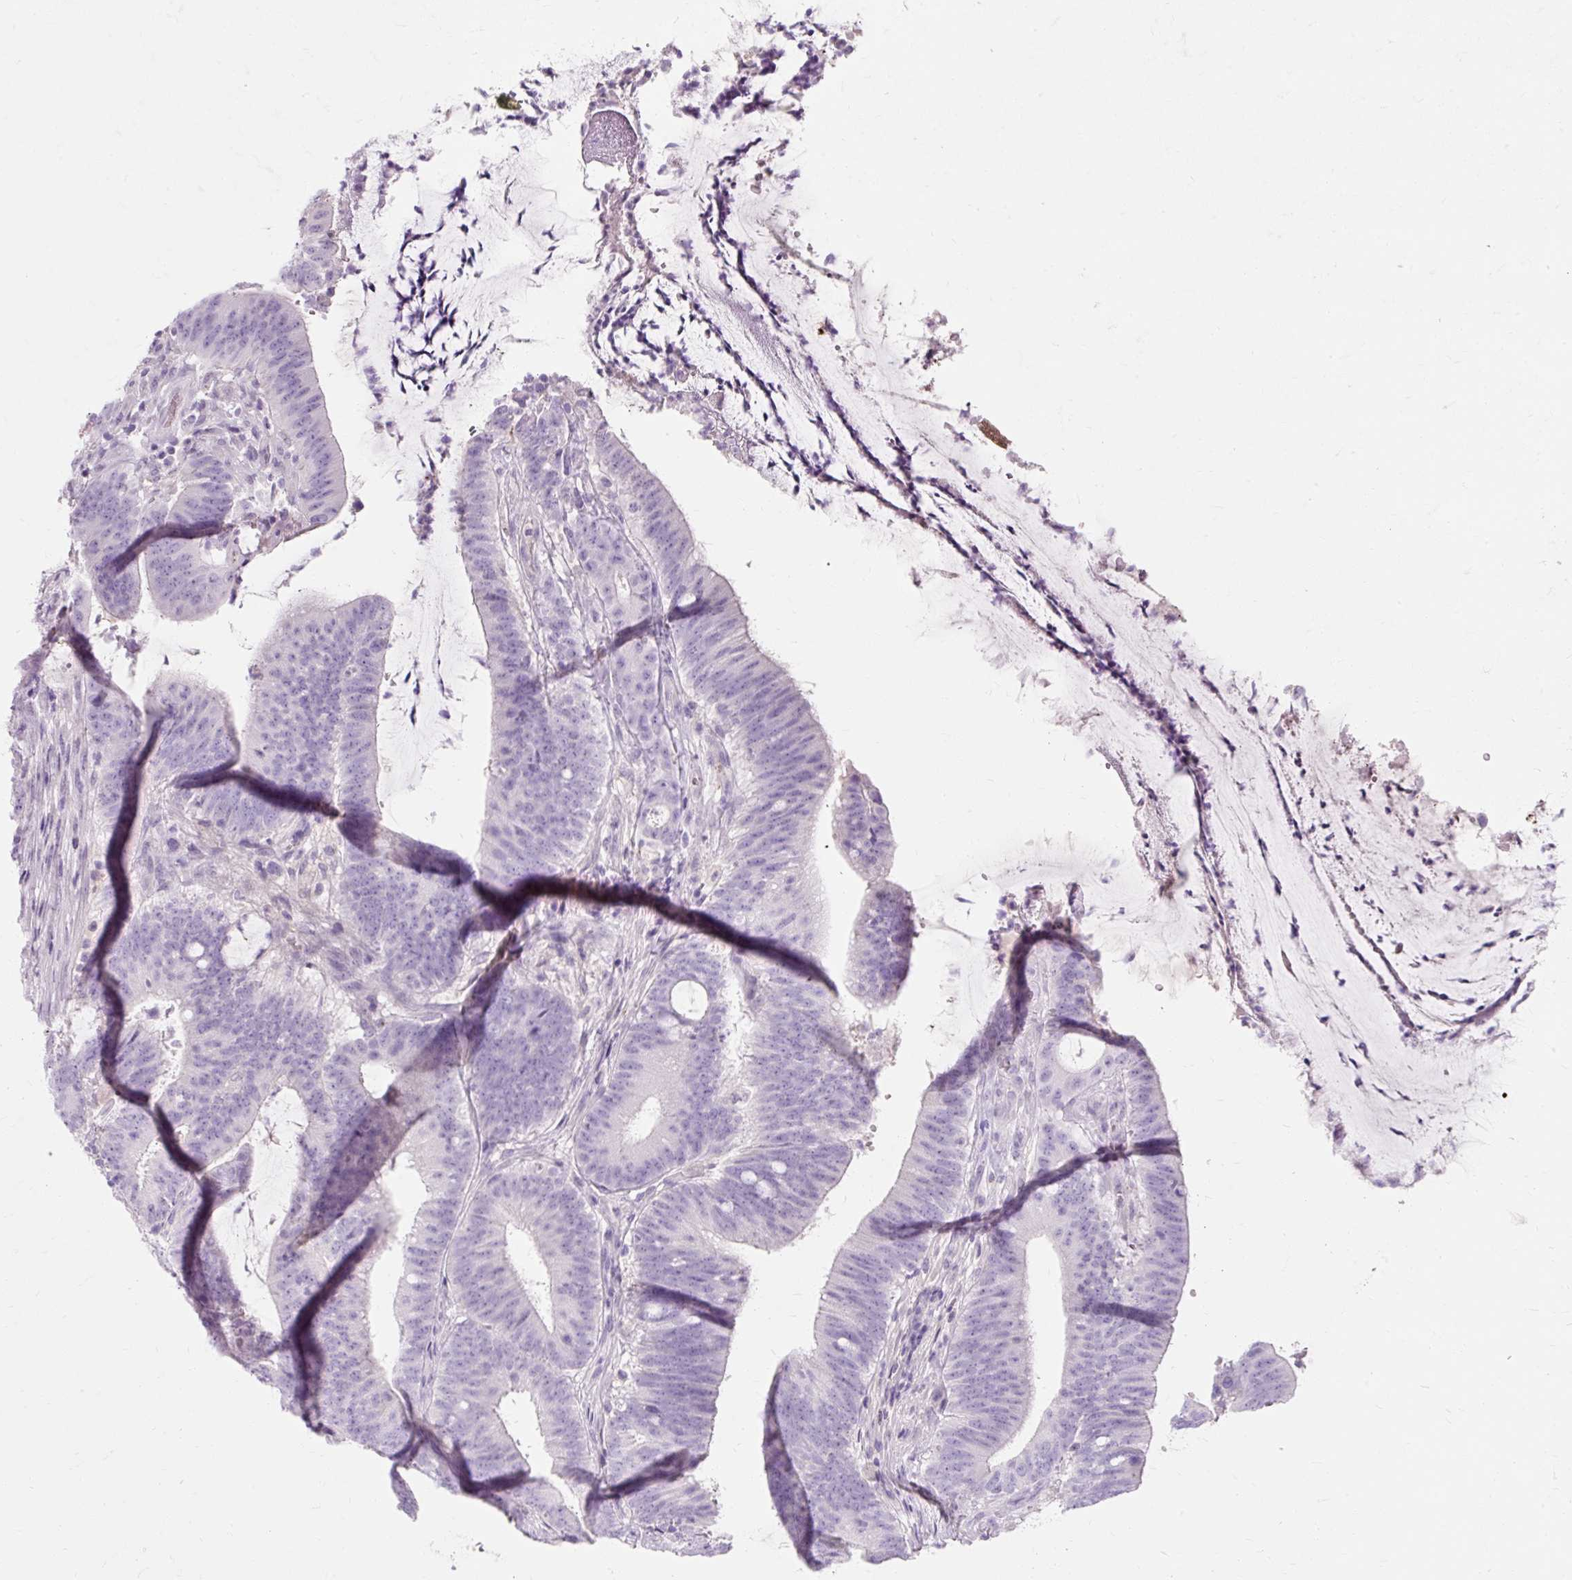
{"staining": {"intensity": "negative", "quantity": "none", "location": "none"}, "tissue": "colorectal cancer", "cell_type": "Tumor cells", "image_type": "cancer", "snomed": [{"axis": "morphology", "description": "Adenocarcinoma, NOS"}, {"axis": "topography", "description": "Colon"}], "caption": "This is an immunohistochemistry image of colorectal cancer (adenocarcinoma). There is no positivity in tumor cells.", "gene": "CLDN25", "patient": {"sex": "female", "age": 43}}